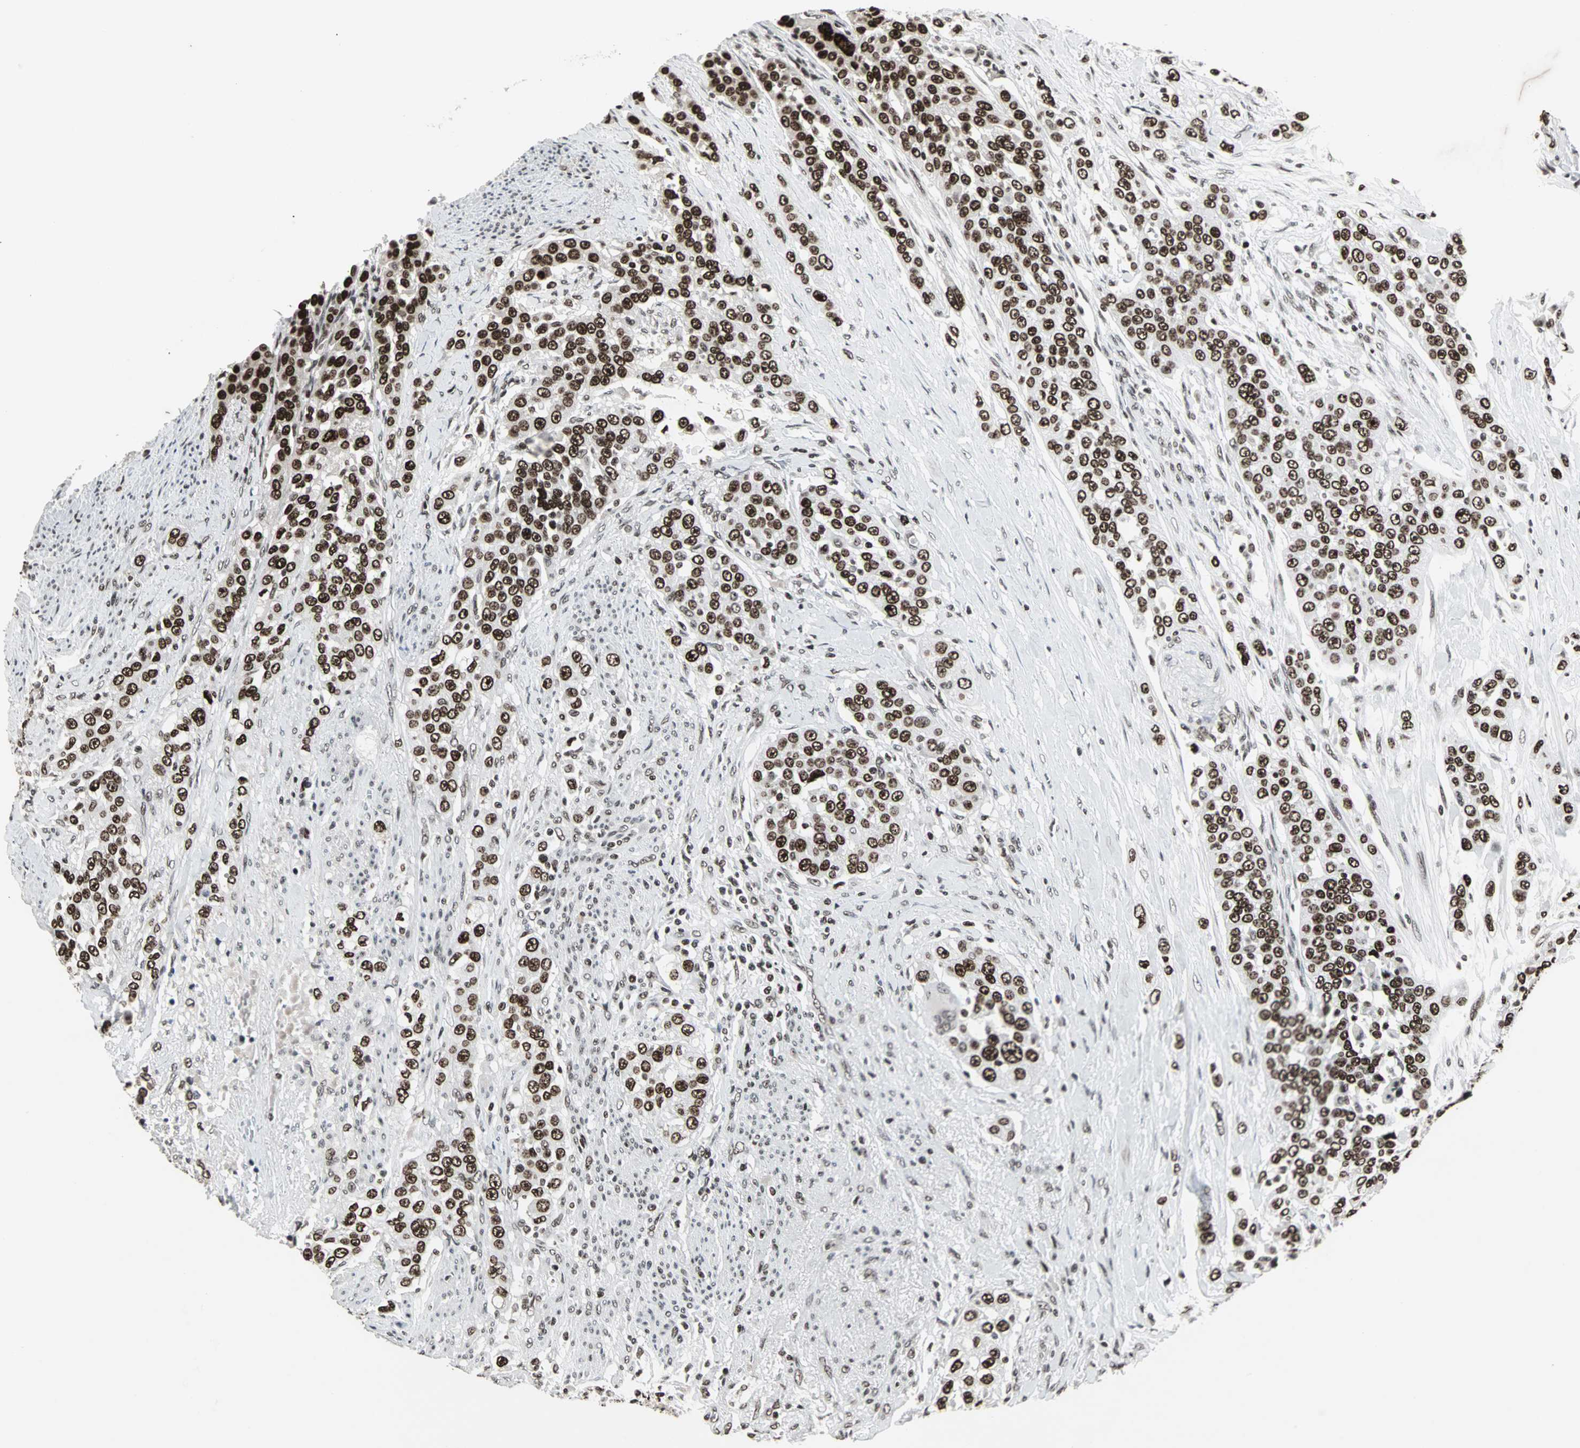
{"staining": {"intensity": "strong", "quantity": ">75%", "location": "nuclear"}, "tissue": "urothelial cancer", "cell_type": "Tumor cells", "image_type": "cancer", "snomed": [{"axis": "morphology", "description": "Urothelial carcinoma, High grade"}, {"axis": "topography", "description": "Urinary bladder"}], "caption": "Strong nuclear protein expression is identified in approximately >75% of tumor cells in high-grade urothelial carcinoma.", "gene": "PNKP", "patient": {"sex": "female", "age": 80}}